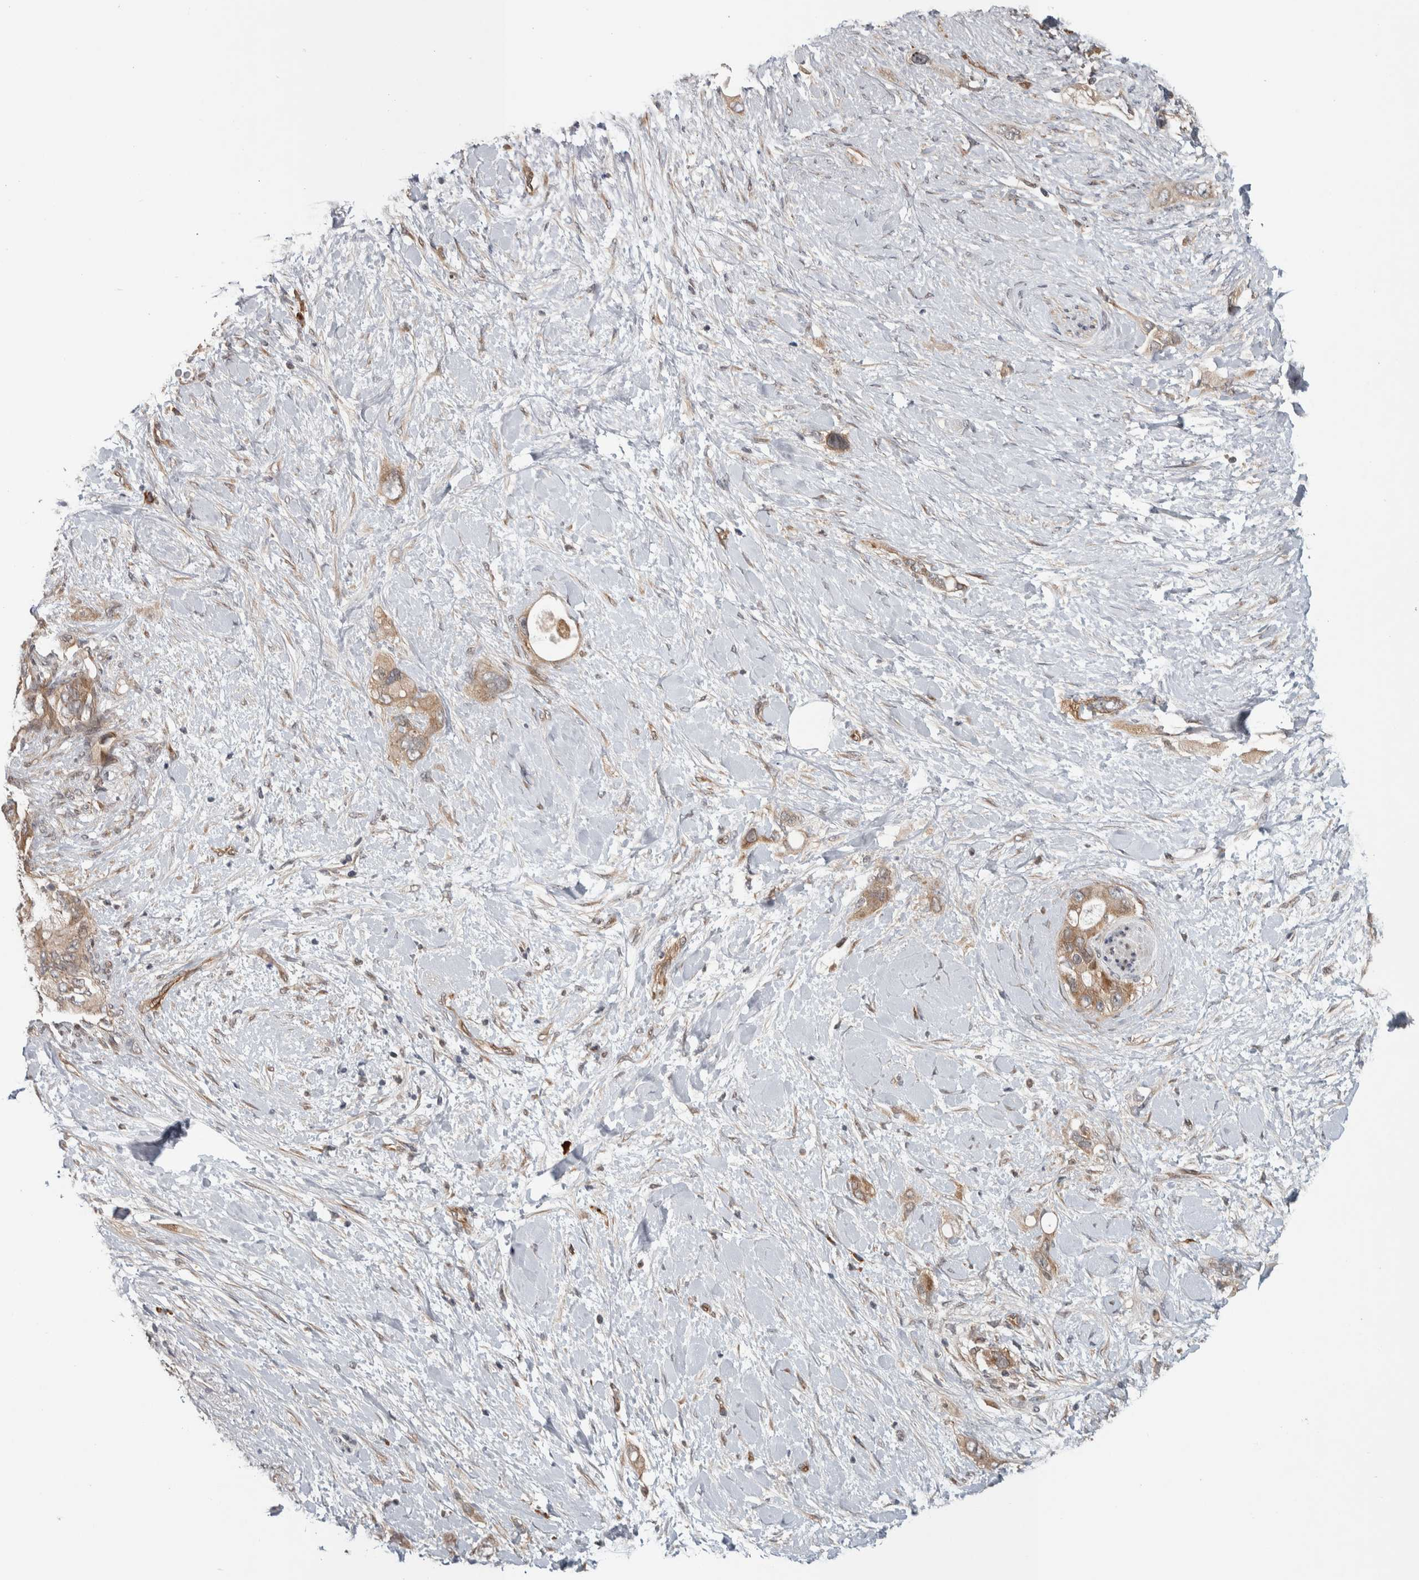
{"staining": {"intensity": "weak", "quantity": ">75%", "location": "cytoplasmic/membranous"}, "tissue": "pancreatic cancer", "cell_type": "Tumor cells", "image_type": "cancer", "snomed": [{"axis": "morphology", "description": "Adenocarcinoma, NOS"}, {"axis": "topography", "description": "Pancreas"}], "caption": "Immunohistochemistry image of neoplastic tissue: human pancreatic cancer (adenocarcinoma) stained using IHC displays low levels of weak protein expression localized specifically in the cytoplasmic/membranous of tumor cells, appearing as a cytoplasmic/membranous brown color.", "gene": "TBC1D31", "patient": {"sex": "female", "age": 56}}